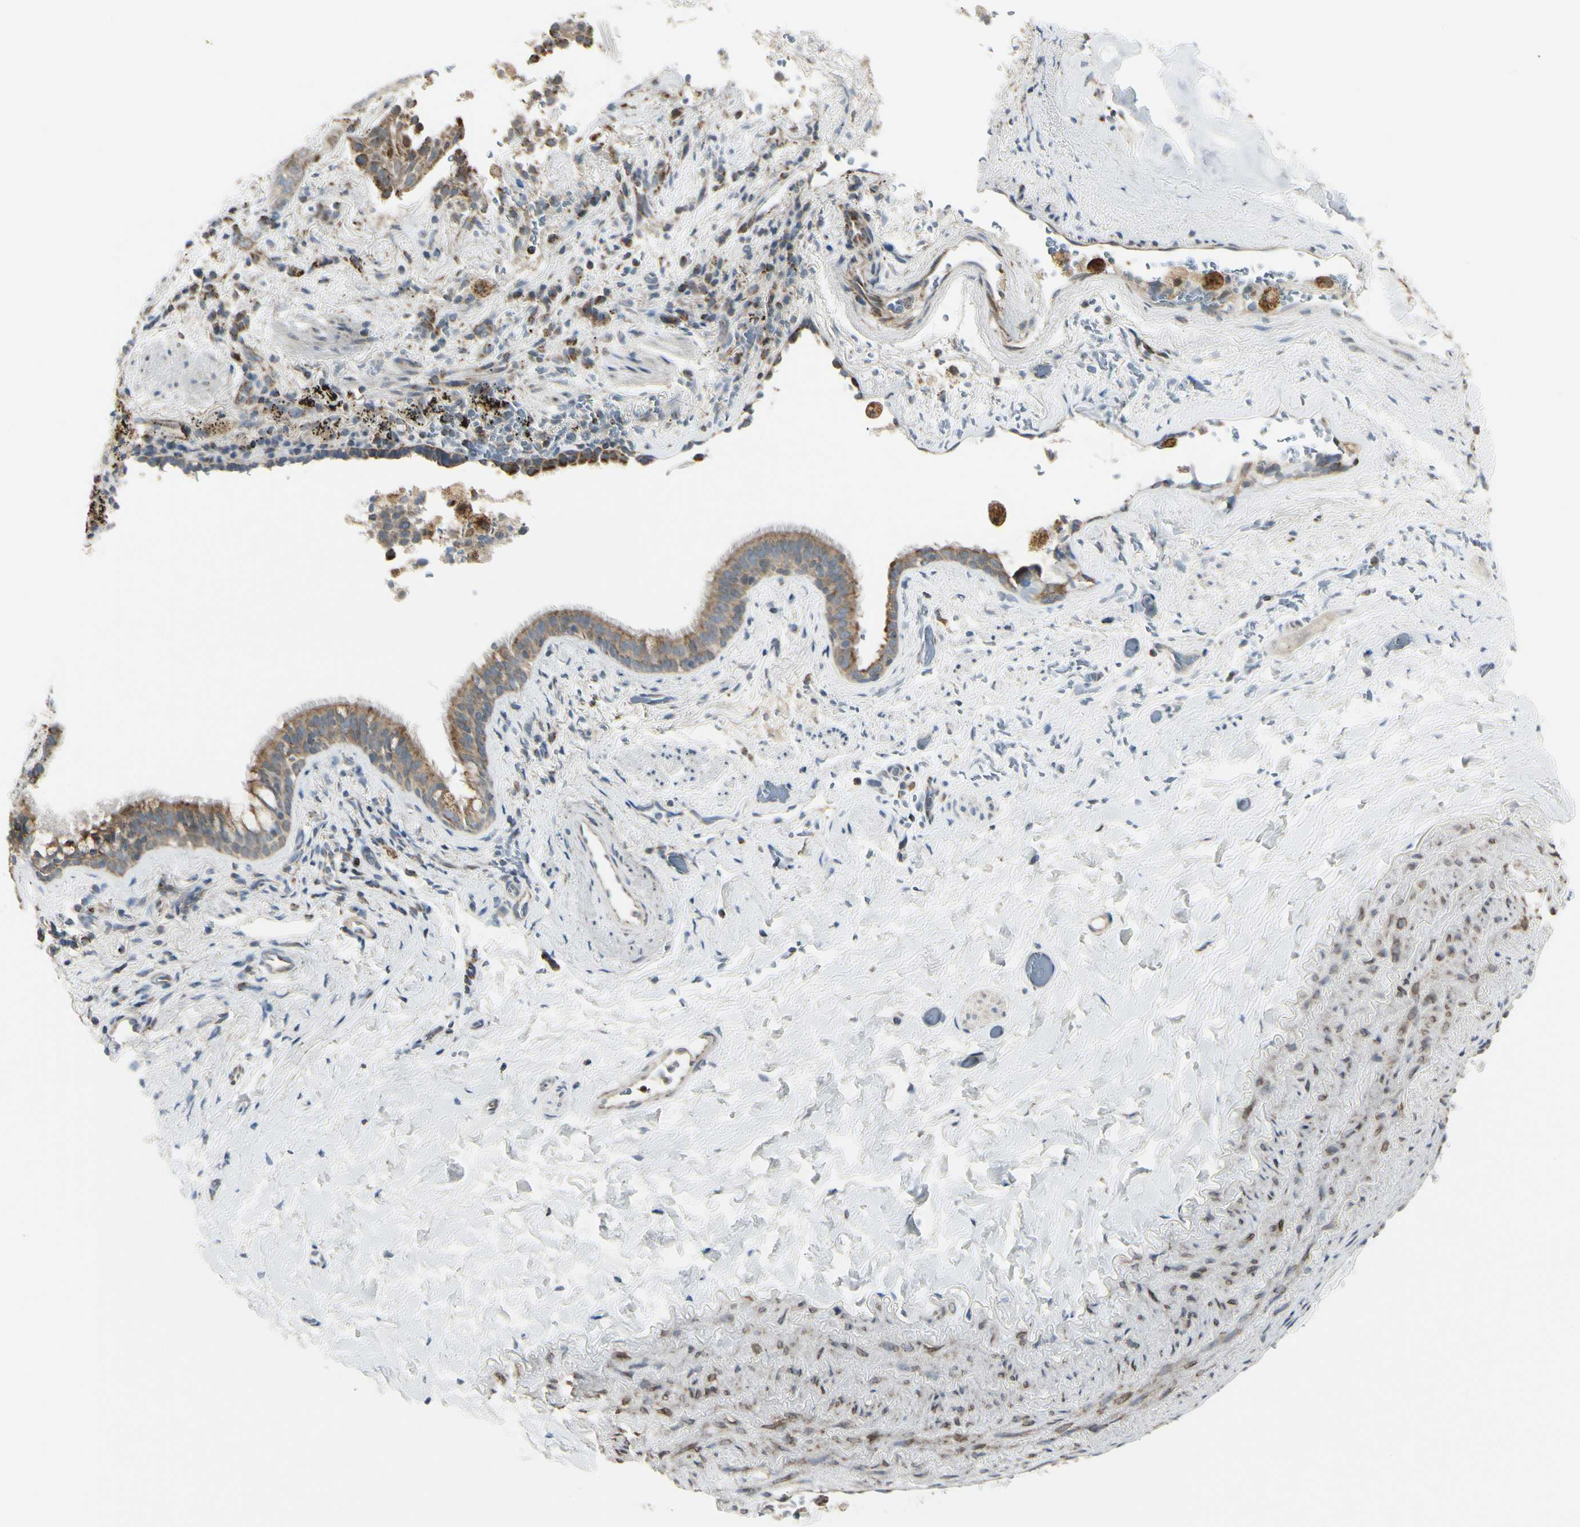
{"staining": {"intensity": "strong", "quantity": ">75%", "location": "cytoplasmic/membranous"}, "tissue": "lung cancer", "cell_type": "Tumor cells", "image_type": "cancer", "snomed": [{"axis": "morphology", "description": "Squamous cell carcinoma, NOS"}, {"axis": "topography", "description": "Lung"}], "caption": "Immunohistochemical staining of squamous cell carcinoma (lung) exhibits high levels of strong cytoplasmic/membranous protein positivity in approximately >75% of tumor cells.", "gene": "ANKS6", "patient": {"sex": "male", "age": 54}}